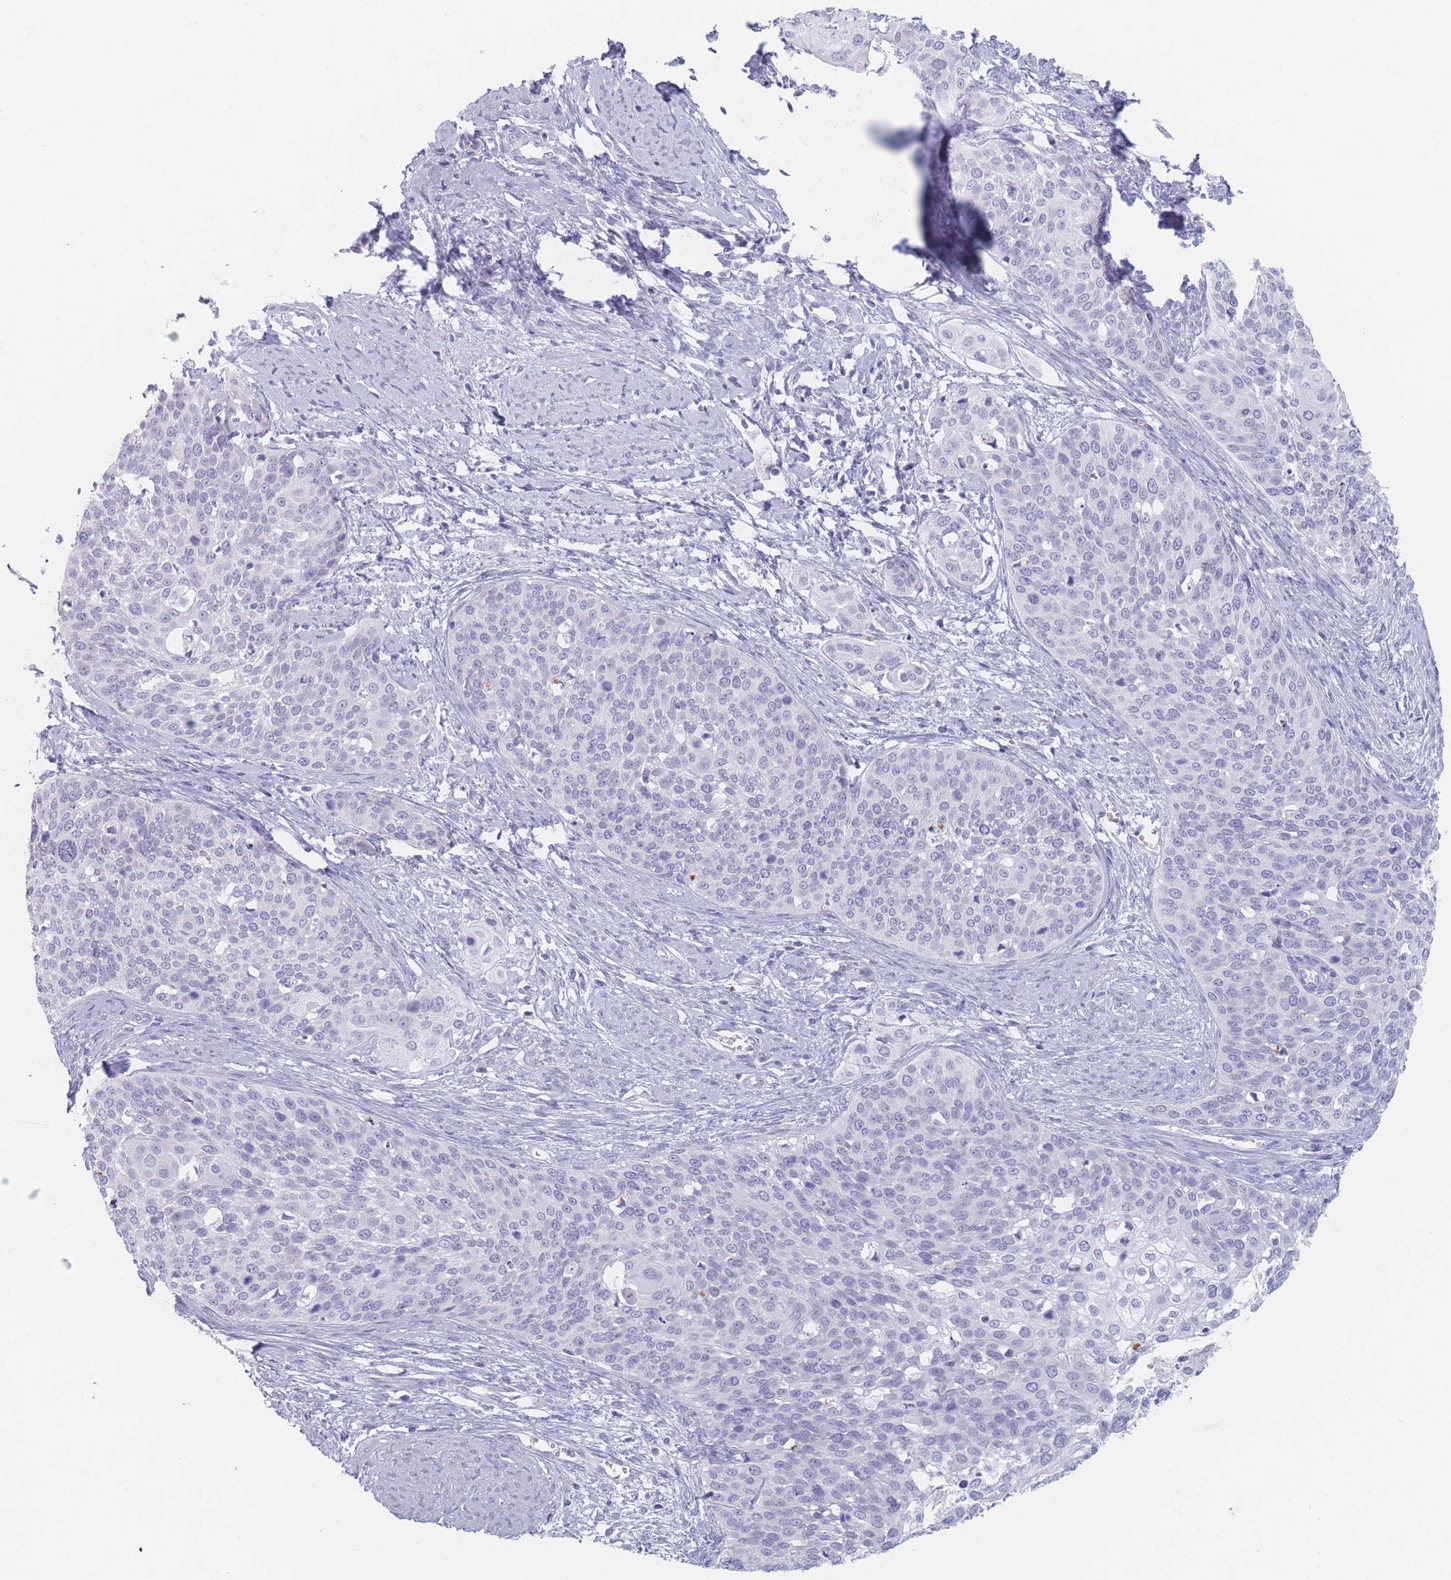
{"staining": {"intensity": "negative", "quantity": "none", "location": "none"}, "tissue": "cervical cancer", "cell_type": "Tumor cells", "image_type": "cancer", "snomed": [{"axis": "morphology", "description": "Squamous cell carcinoma, NOS"}, {"axis": "topography", "description": "Cervix"}], "caption": "Micrograph shows no significant protein staining in tumor cells of squamous cell carcinoma (cervical). (Brightfield microscopy of DAB immunohistochemistry (IHC) at high magnification).", "gene": "PIGM", "patient": {"sex": "female", "age": 44}}